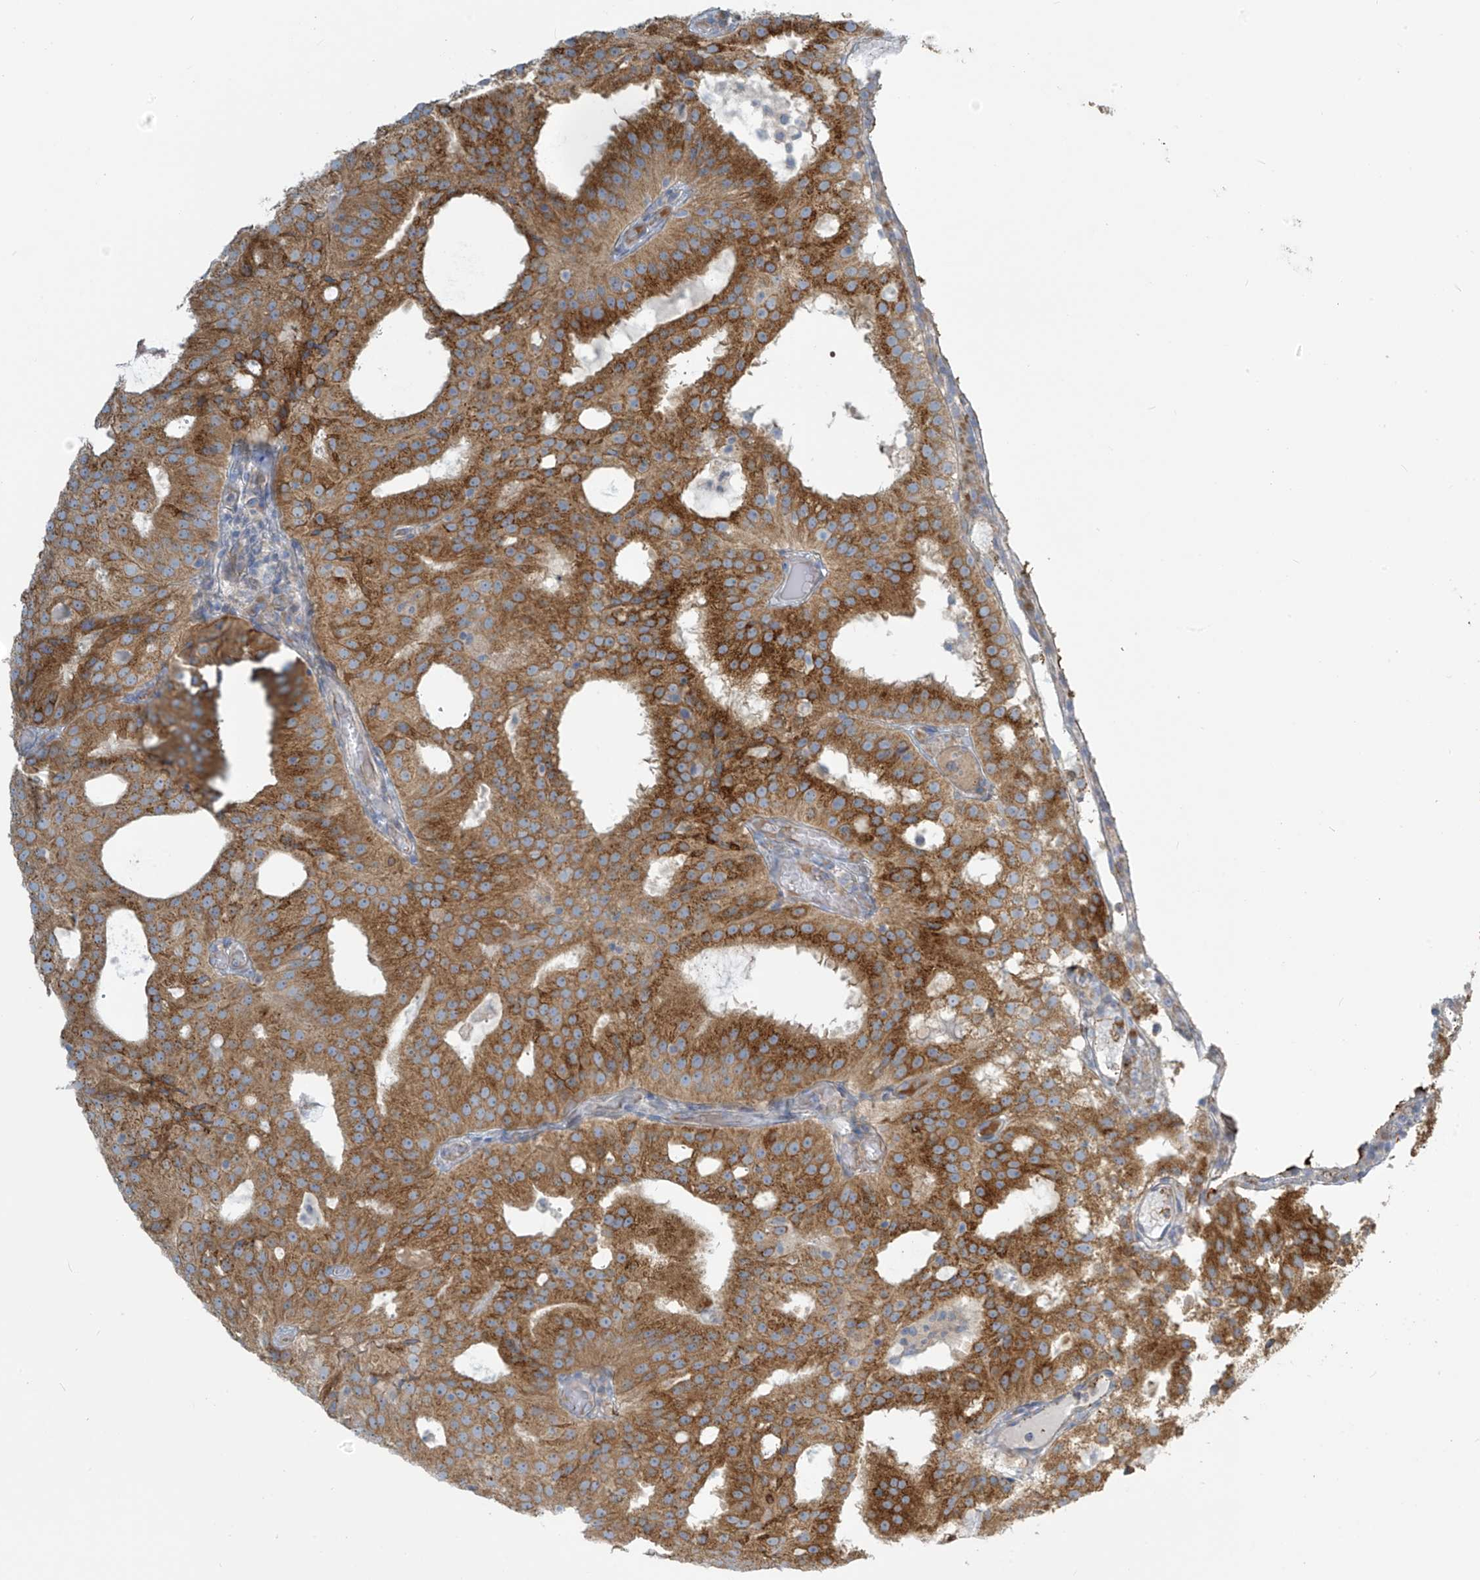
{"staining": {"intensity": "moderate", "quantity": ">75%", "location": "cytoplasmic/membranous"}, "tissue": "prostate cancer", "cell_type": "Tumor cells", "image_type": "cancer", "snomed": [{"axis": "morphology", "description": "Adenocarcinoma, Medium grade"}, {"axis": "topography", "description": "Prostate"}], "caption": "There is medium levels of moderate cytoplasmic/membranous positivity in tumor cells of prostate cancer (adenocarcinoma (medium-grade)), as demonstrated by immunohistochemical staining (brown color).", "gene": "LZTS3", "patient": {"sex": "male", "age": 88}}